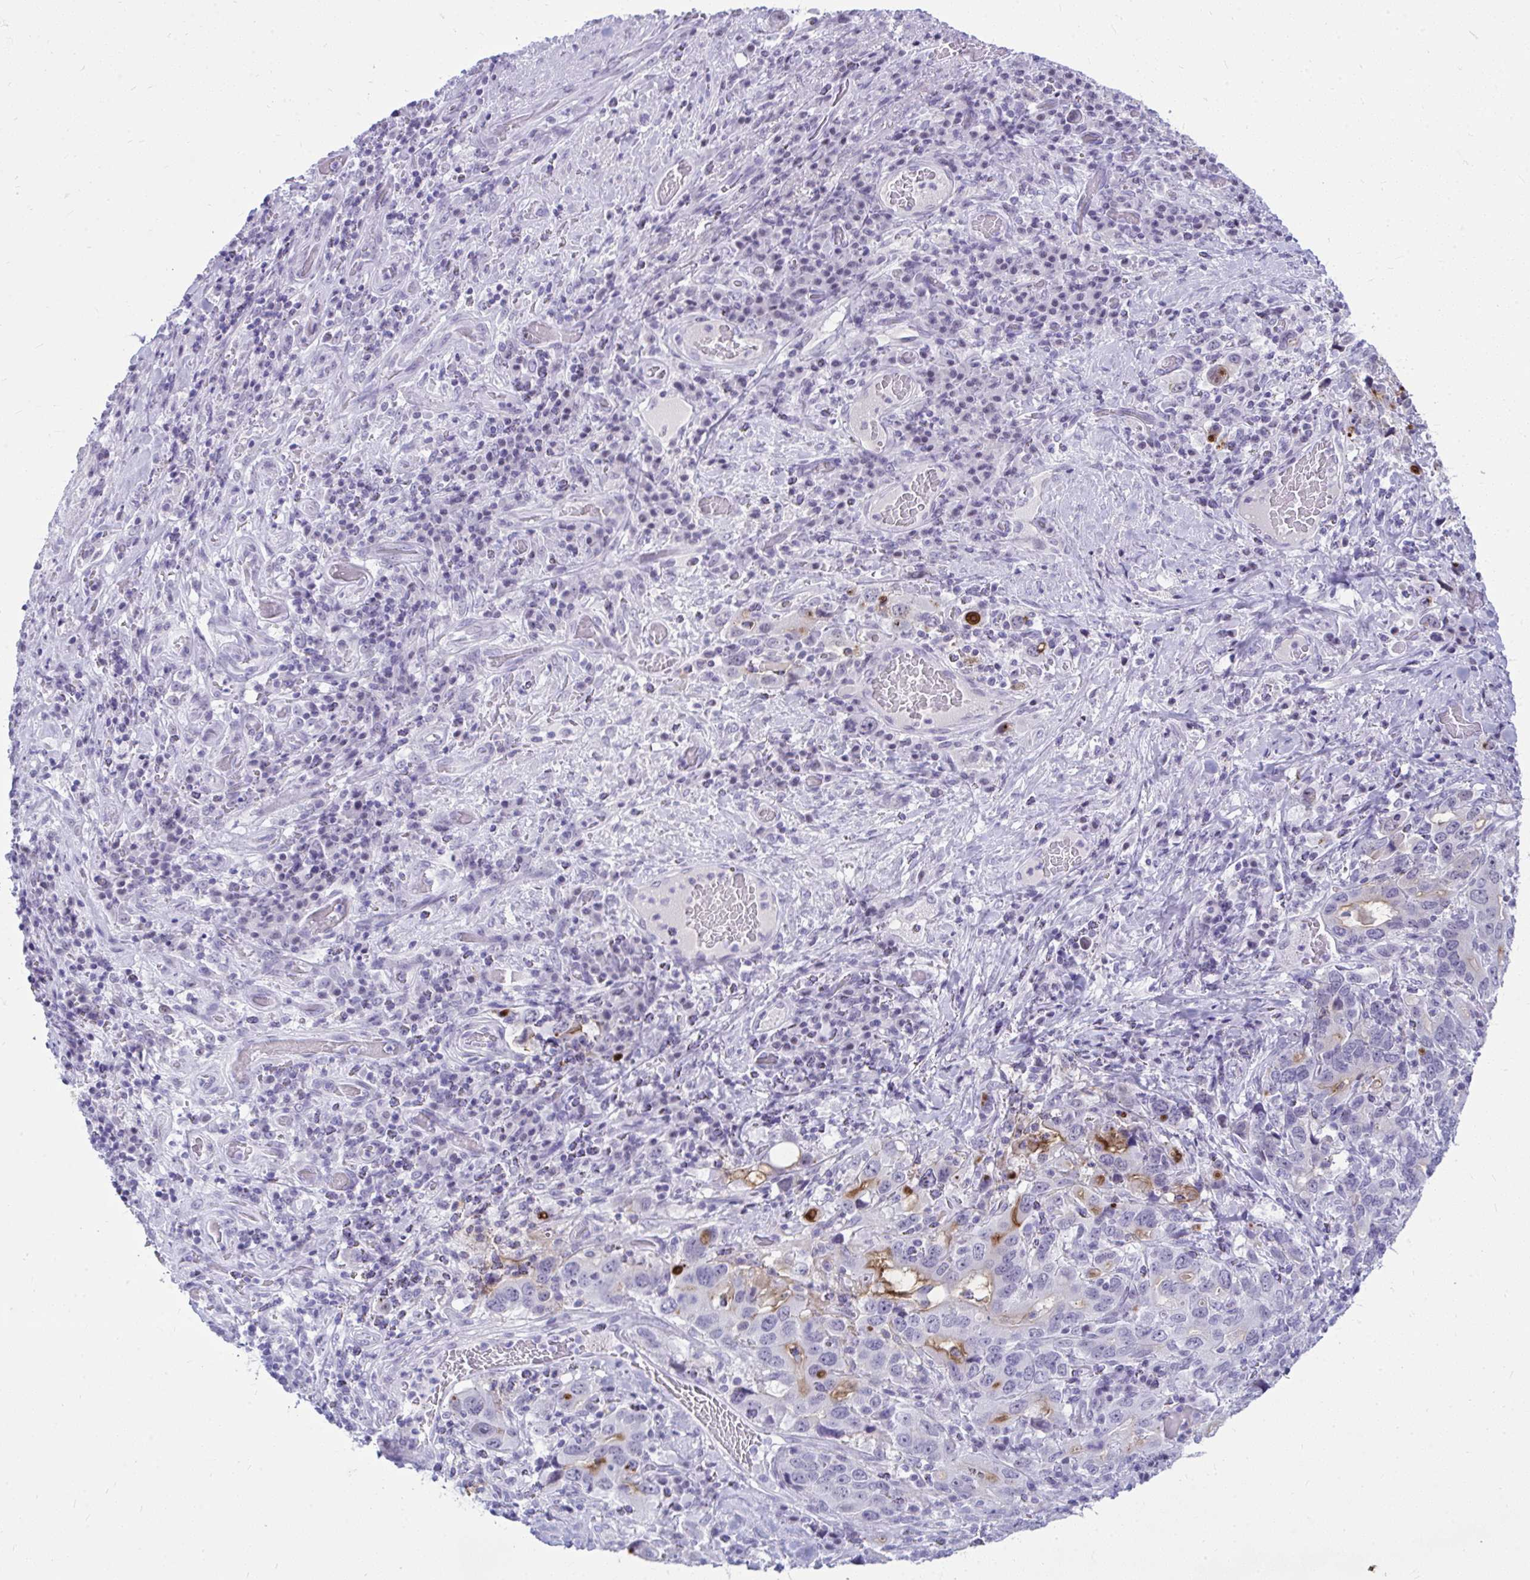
{"staining": {"intensity": "moderate", "quantity": "<25%", "location": "cytoplasmic/membranous"}, "tissue": "stomach cancer", "cell_type": "Tumor cells", "image_type": "cancer", "snomed": [{"axis": "morphology", "description": "Adenocarcinoma, NOS"}, {"axis": "topography", "description": "Stomach, upper"}, {"axis": "topography", "description": "Stomach"}], "caption": "Stomach cancer stained with a brown dye shows moderate cytoplasmic/membranous positive expression in approximately <25% of tumor cells.", "gene": "OR5F1", "patient": {"sex": "male", "age": 62}}